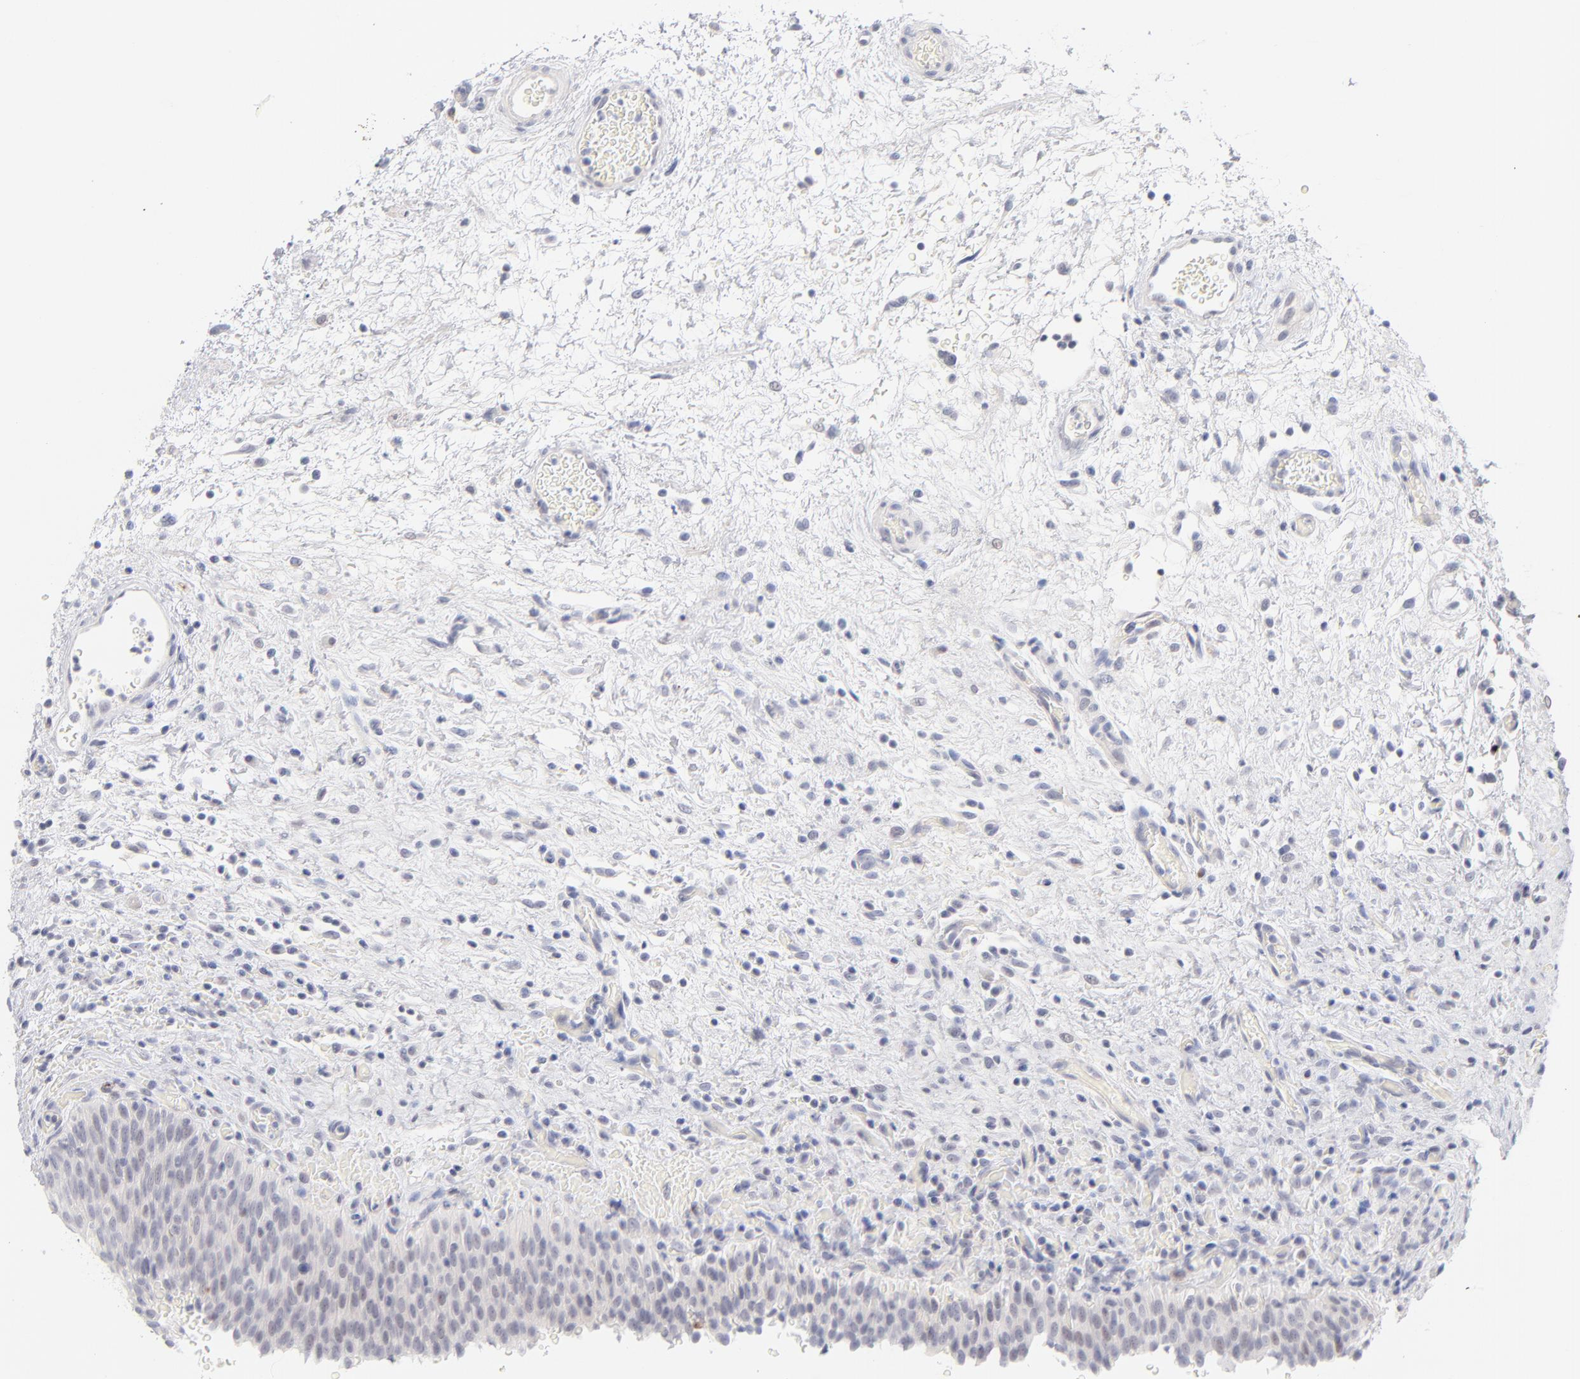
{"staining": {"intensity": "weak", "quantity": "<25%", "location": "nuclear"}, "tissue": "urinary bladder", "cell_type": "Urothelial cells", "image_type": "normal", "snomed": [{"axis": "morphology", "description": "Normal tissue, NOS"}, {"axis": "topography", "description": "Urinary bladder"}], "caption": "This is an immunohistochemistry (IHC) histopathology image of unremarkable human urinary bladder. There is no staining in urothelial cells.", "gene": "PARP1", "patient": {"sex": "male", "age": 51}}